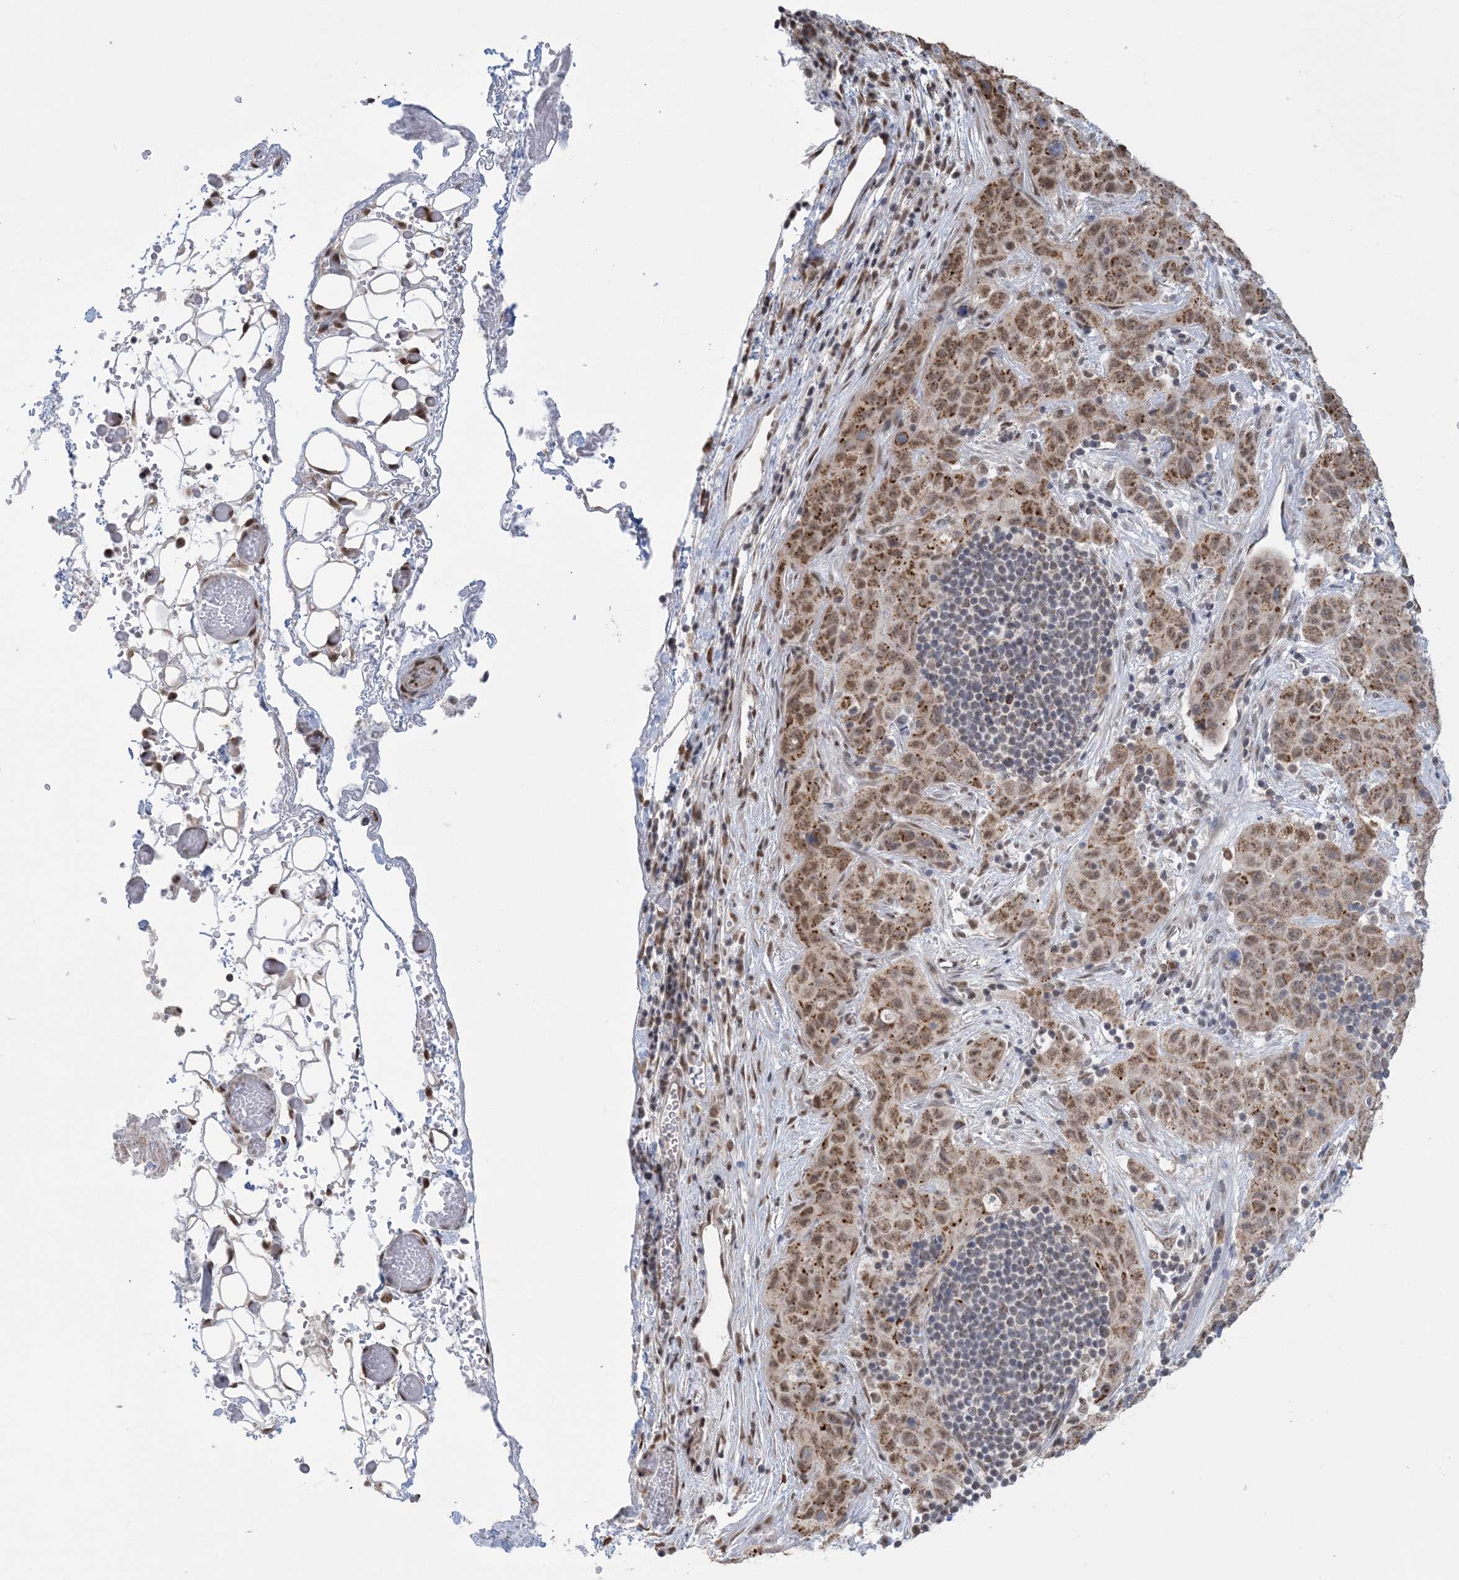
{"staining": {"intensity": "moderate", "quantity": ">75%", "location": "cytoplasmic/membranous,nuclear"}, "tissue": "stomach cancer", "cell_type": "Tumor cells", "image_type": "cancer", "snomed": [{"axis": "morphology", "description": "Normal tissue, NOS"}, {"axis": "morphology", "description": "Adenocarcinoma, NOS"}, {"axis": "topography", "description": "Lymph node"}, {"axis": "topography", "description": "Stomach"}], "caption": "Immunohistochemical staining of stomach cancer (adenocarcinoma) exhibits medium levels of moderate cytoplasmic/membranous and nuclear expression in approximately >75% of tumor cells.", "gene": "TRMT10C", "patient": {"sex": "male", "age": 48}}